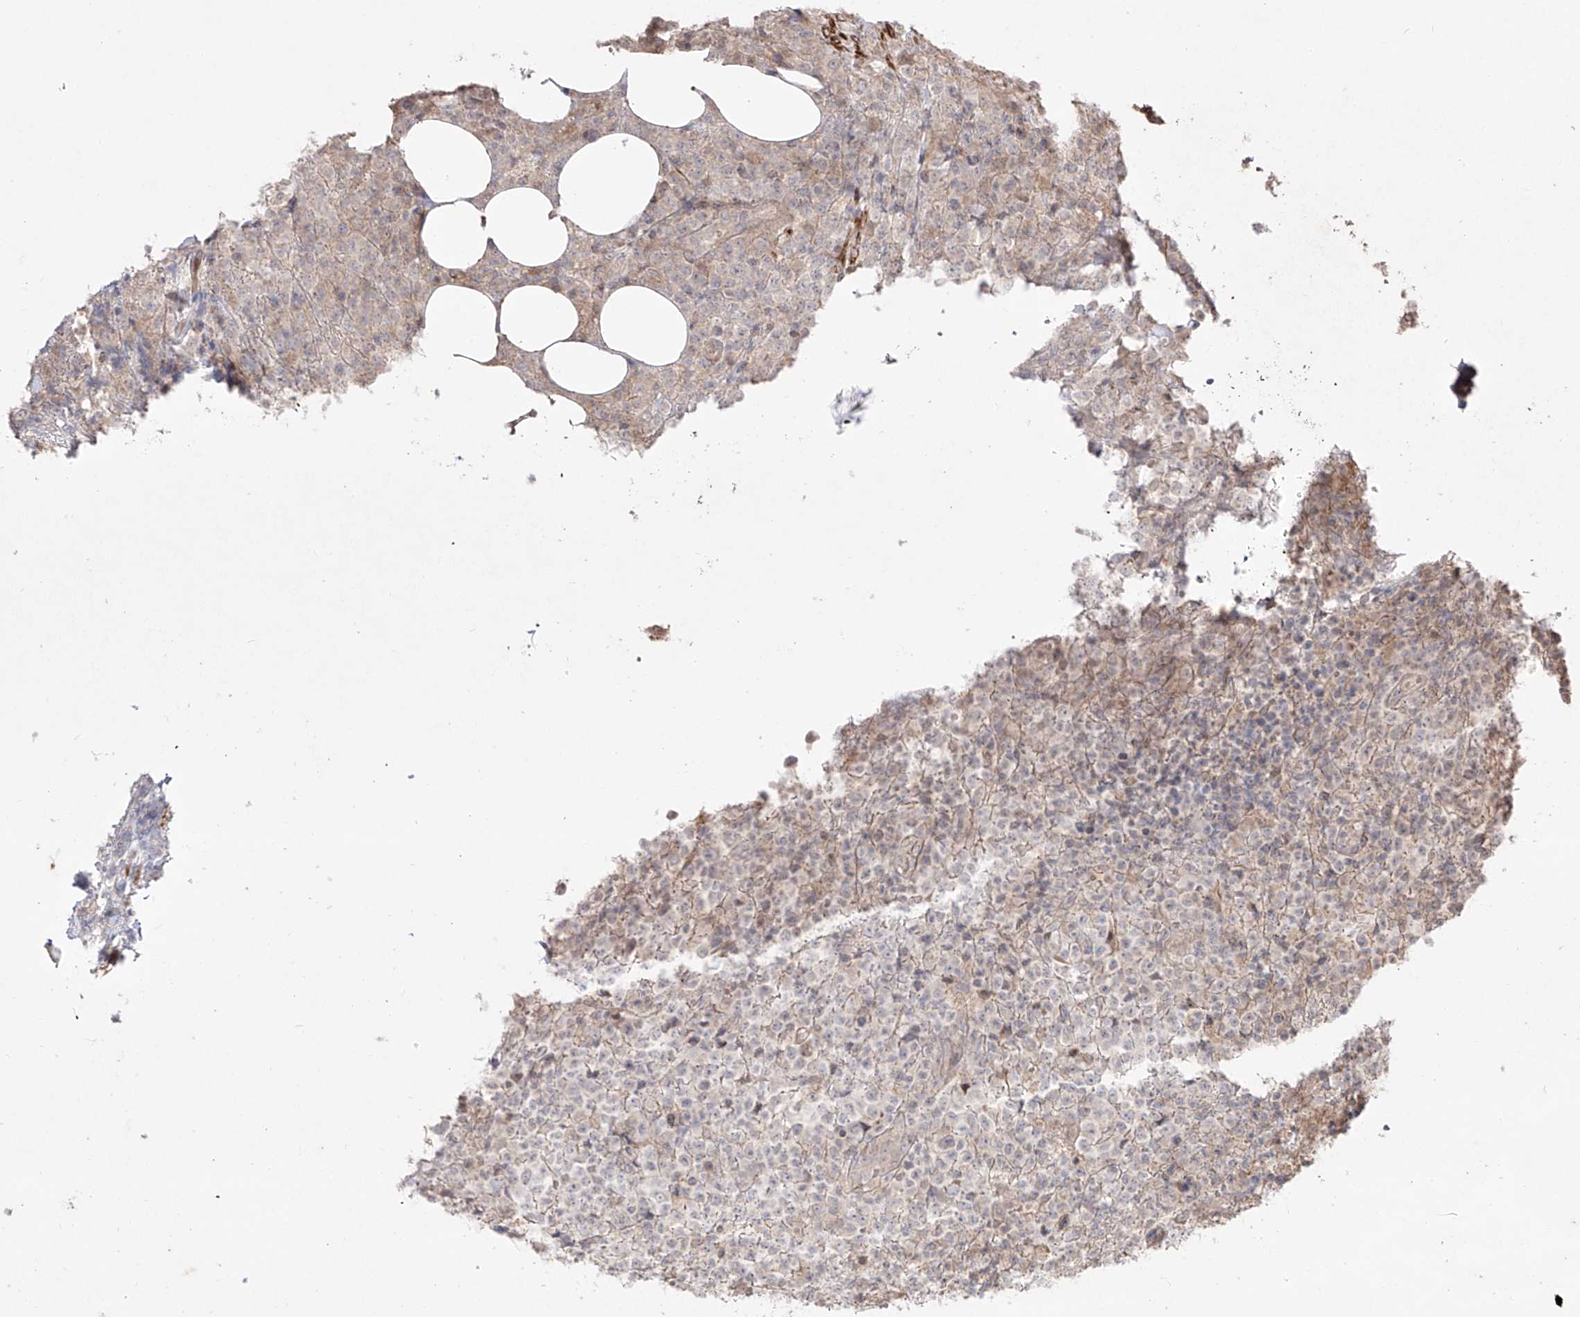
{"staining": {"intensity": "negative", "quantity": "none", "location": "none"}, "tissue": "lymphoma", "cell_type": "Tumor cells", "image_type": "cancer", "snomed": [{"axis": "morphology", "description": "Malignant lymphoma, non-Hodgkin's type, High grade"}, {"axis": "topography", "description": "Lymph node"}], "caption": "The photomicrograph shows no significant positivity in tumor cells of high-grade malignant lymphoma, non-Hodgkin's type. (DAB (3,3'-diaminobenzidine) IHC, high magnification).", "gene": "KDM1B", "patient": {"sex": "male", "age": 13}}